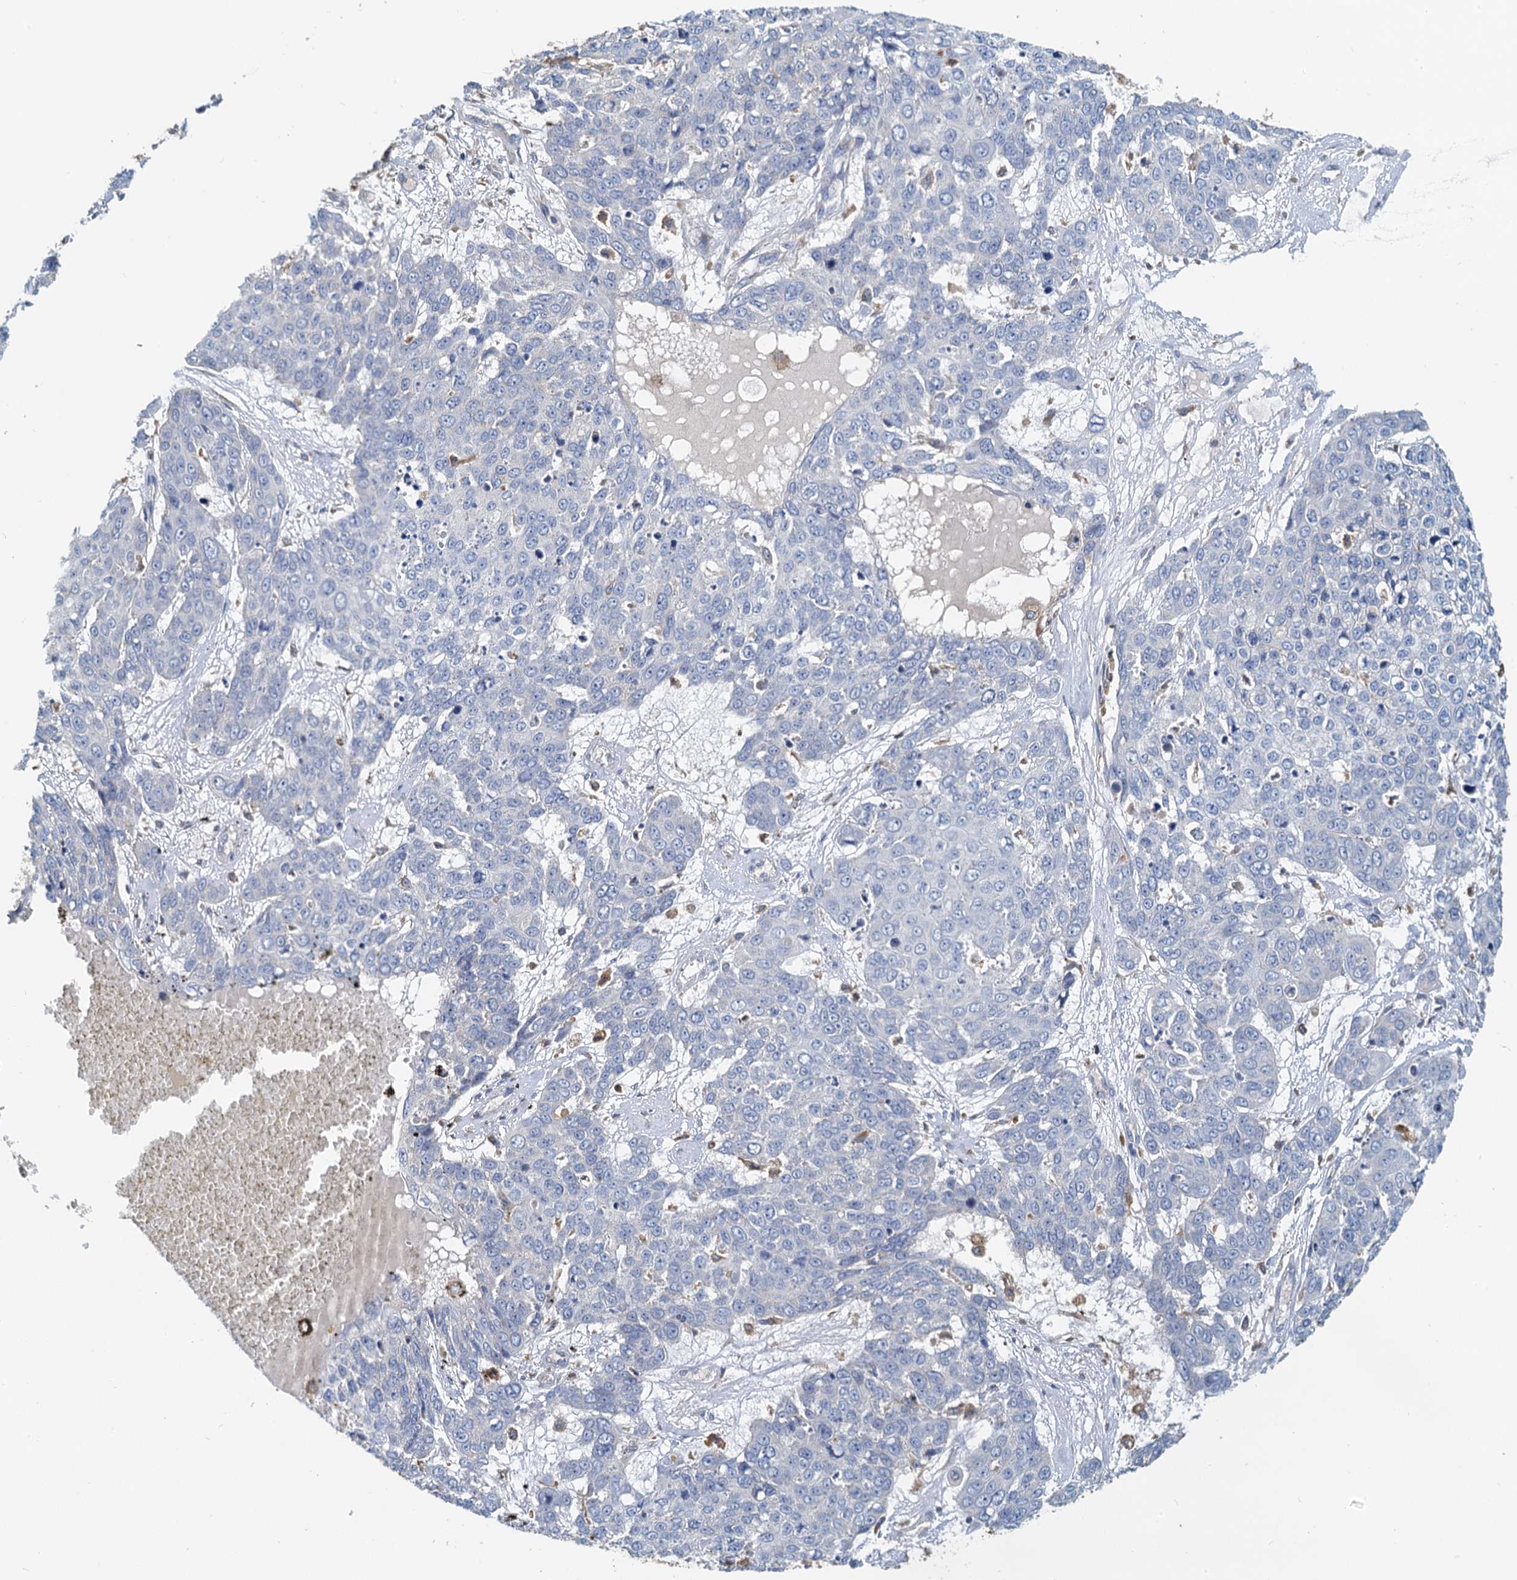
{"staining": {"intensity": "negative", "quantity": "none", "location": "none"}, "tissue": "skin cancer", "cell_type": "Tumor cells", "image_type": "cancer", "snomed": [{"axis": "morphology", "description": "Squamous cell carcinoma, NOS"}, {"axis": "topography", "description": "Skin"}], "caption": "Protein analysis of skin cancer (squamous cell carcinoma) reveals no significant staining in tumor cells.", "gene": "NKAPD1", "patient": {"sex": "male", "age": 71}}